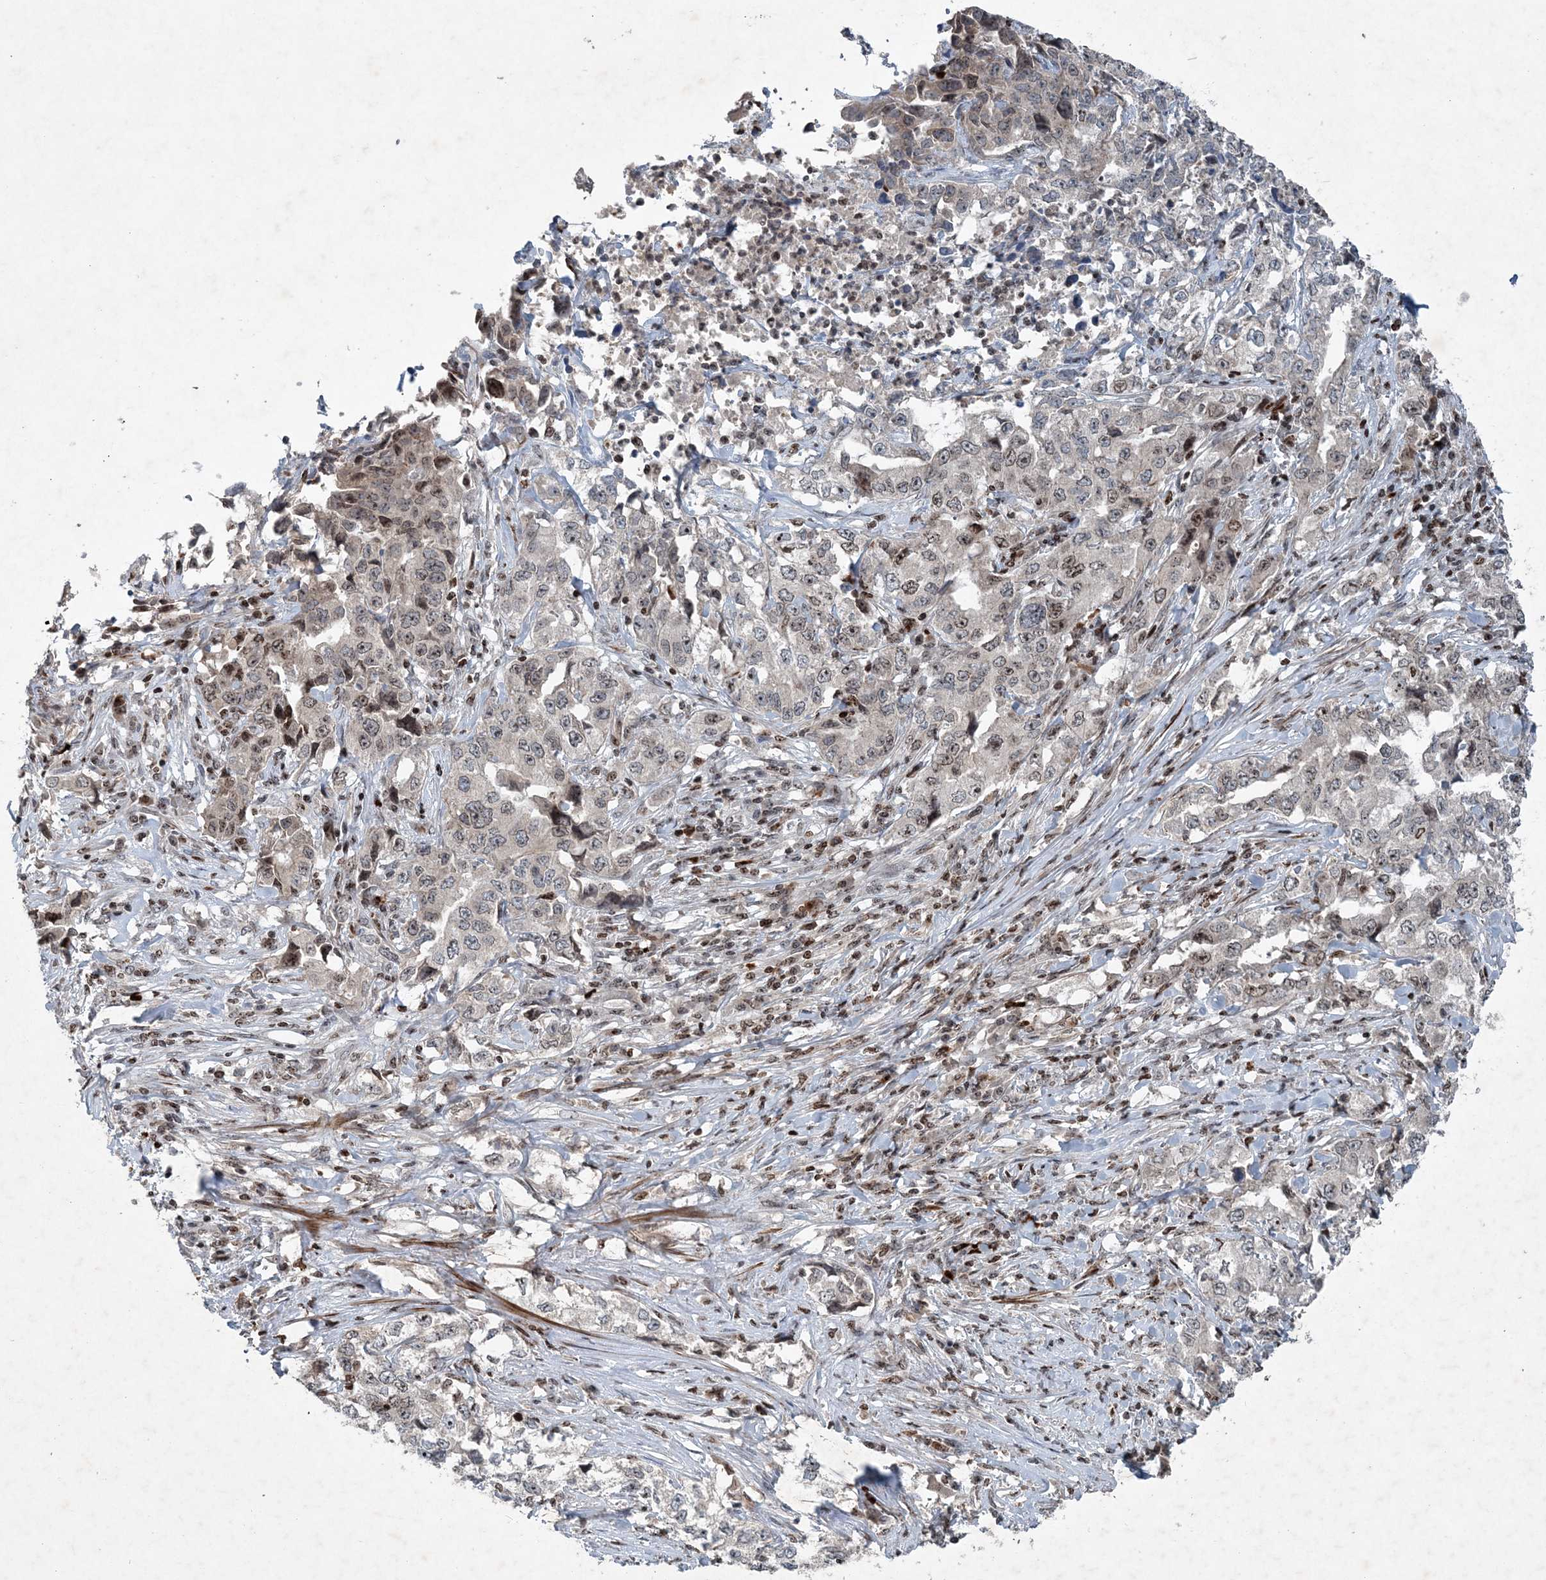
{"staining": {"intensity": "weak", "quantity": "<25%", "location": "nuclear"}, "tissue": "lung cancer", "cell_type": "Tumor cells", "image_type": "cancer", "snomed": [{"axis": "morphology", "description": "Adenocarcinoma, NOS"}, {"axis": "topography", "description": "Lung"}], "caption": "The immunohistochemistry (IHC) image has no significant staining in tumor cells of lung adenocarcinoma tissue. (Brightfield microscopy of DAB (3,3'-diaminobenzidine) immunohistochemistry at high magnification).", "gene": "QTRT2", "patient": {"sex": "female", "age": 51}}